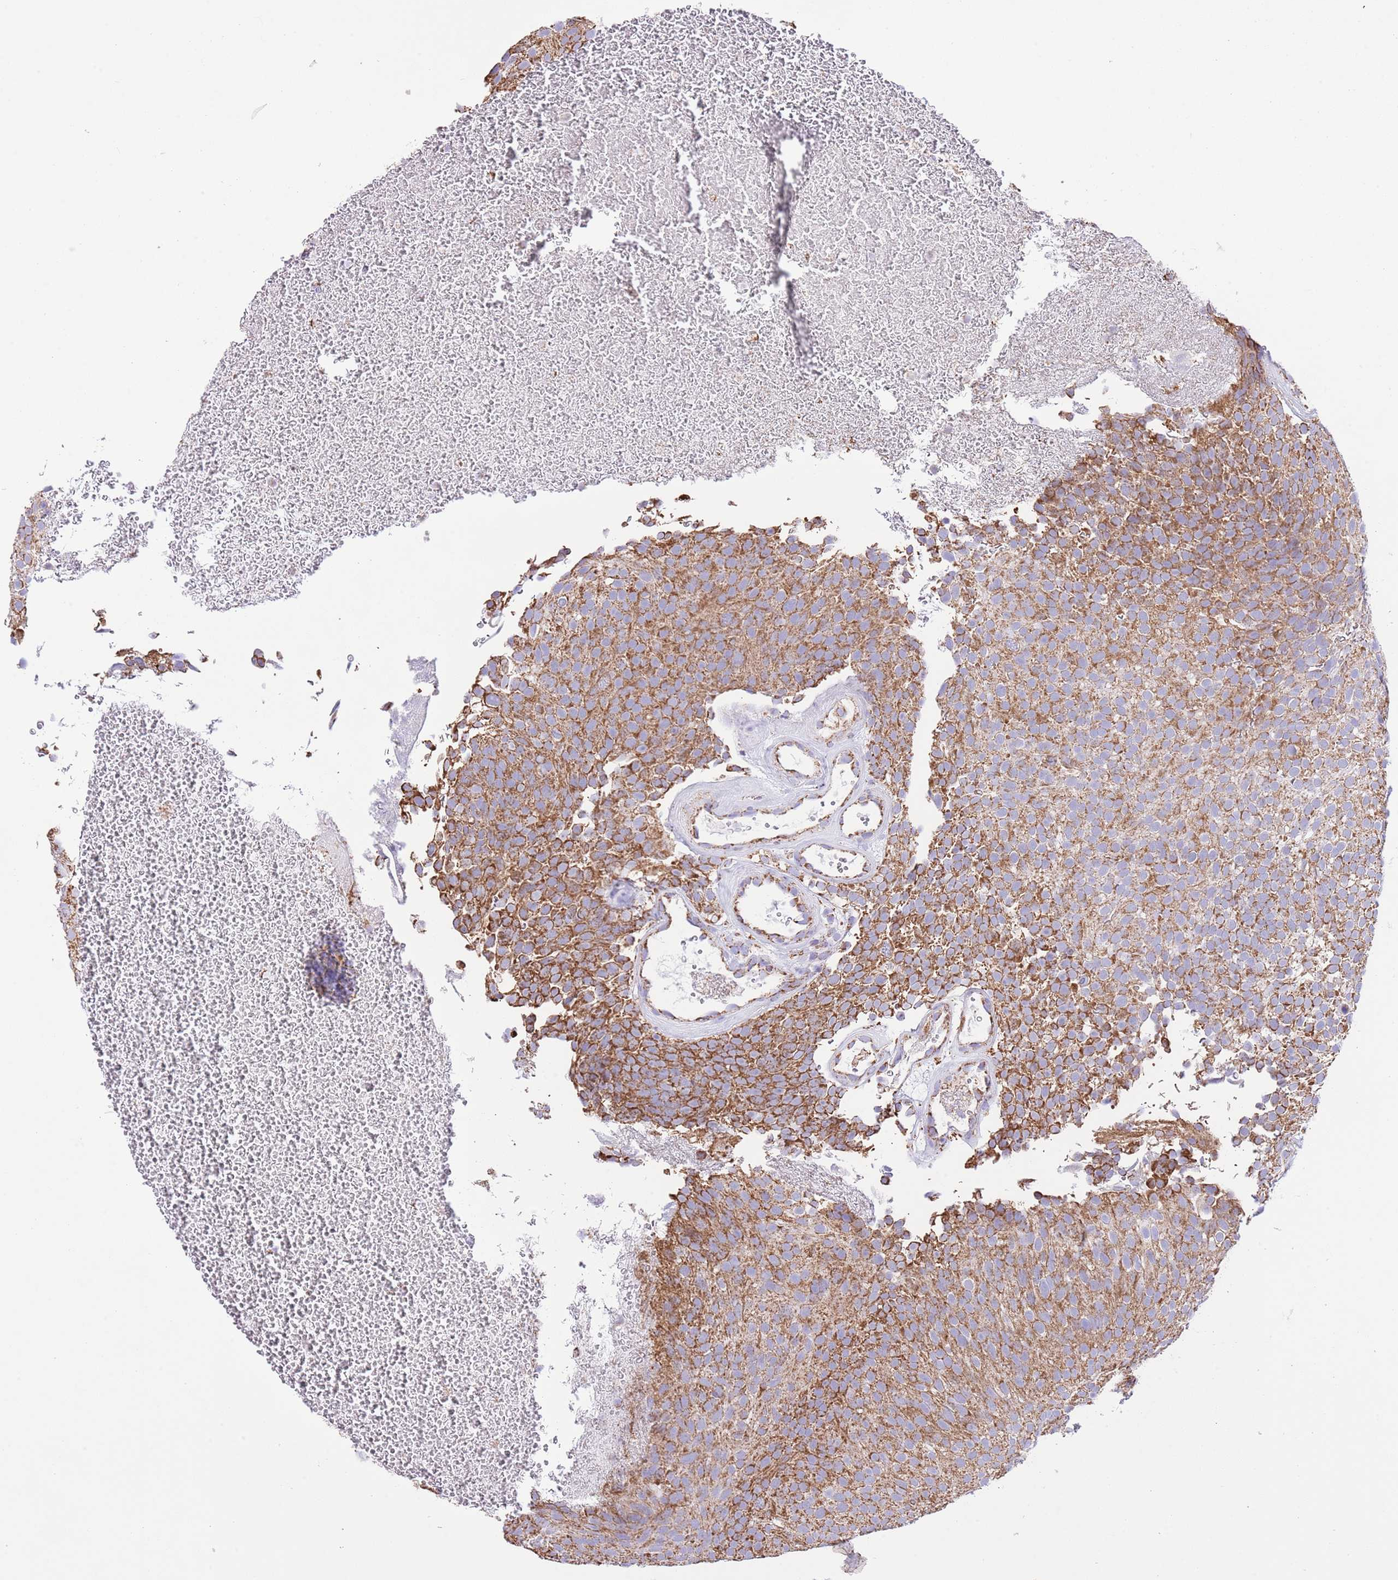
{"staining": {"intensity": "moderate", "quantity": ">75%", "location": "cytoplasmic/membranous"}, "tissue": "urothelial cancer", "cell_type": "Tumor cells", "image_type": "cancer", "snomed": [{"axis": "morphology", "description": "Urothelial carcinoma, Low grade"}, {"axis": "topography", "description": "Urinary bladder"}], "caption": "Low-grade urothelial carcinoma stained for a protein (brown) demonstrates moderate cytoplasmic/membranous positive expression in approximately >75% of tumor cells.", "gene": "TEKTIP1", "patient": {"sex": "male", "age": 78}}